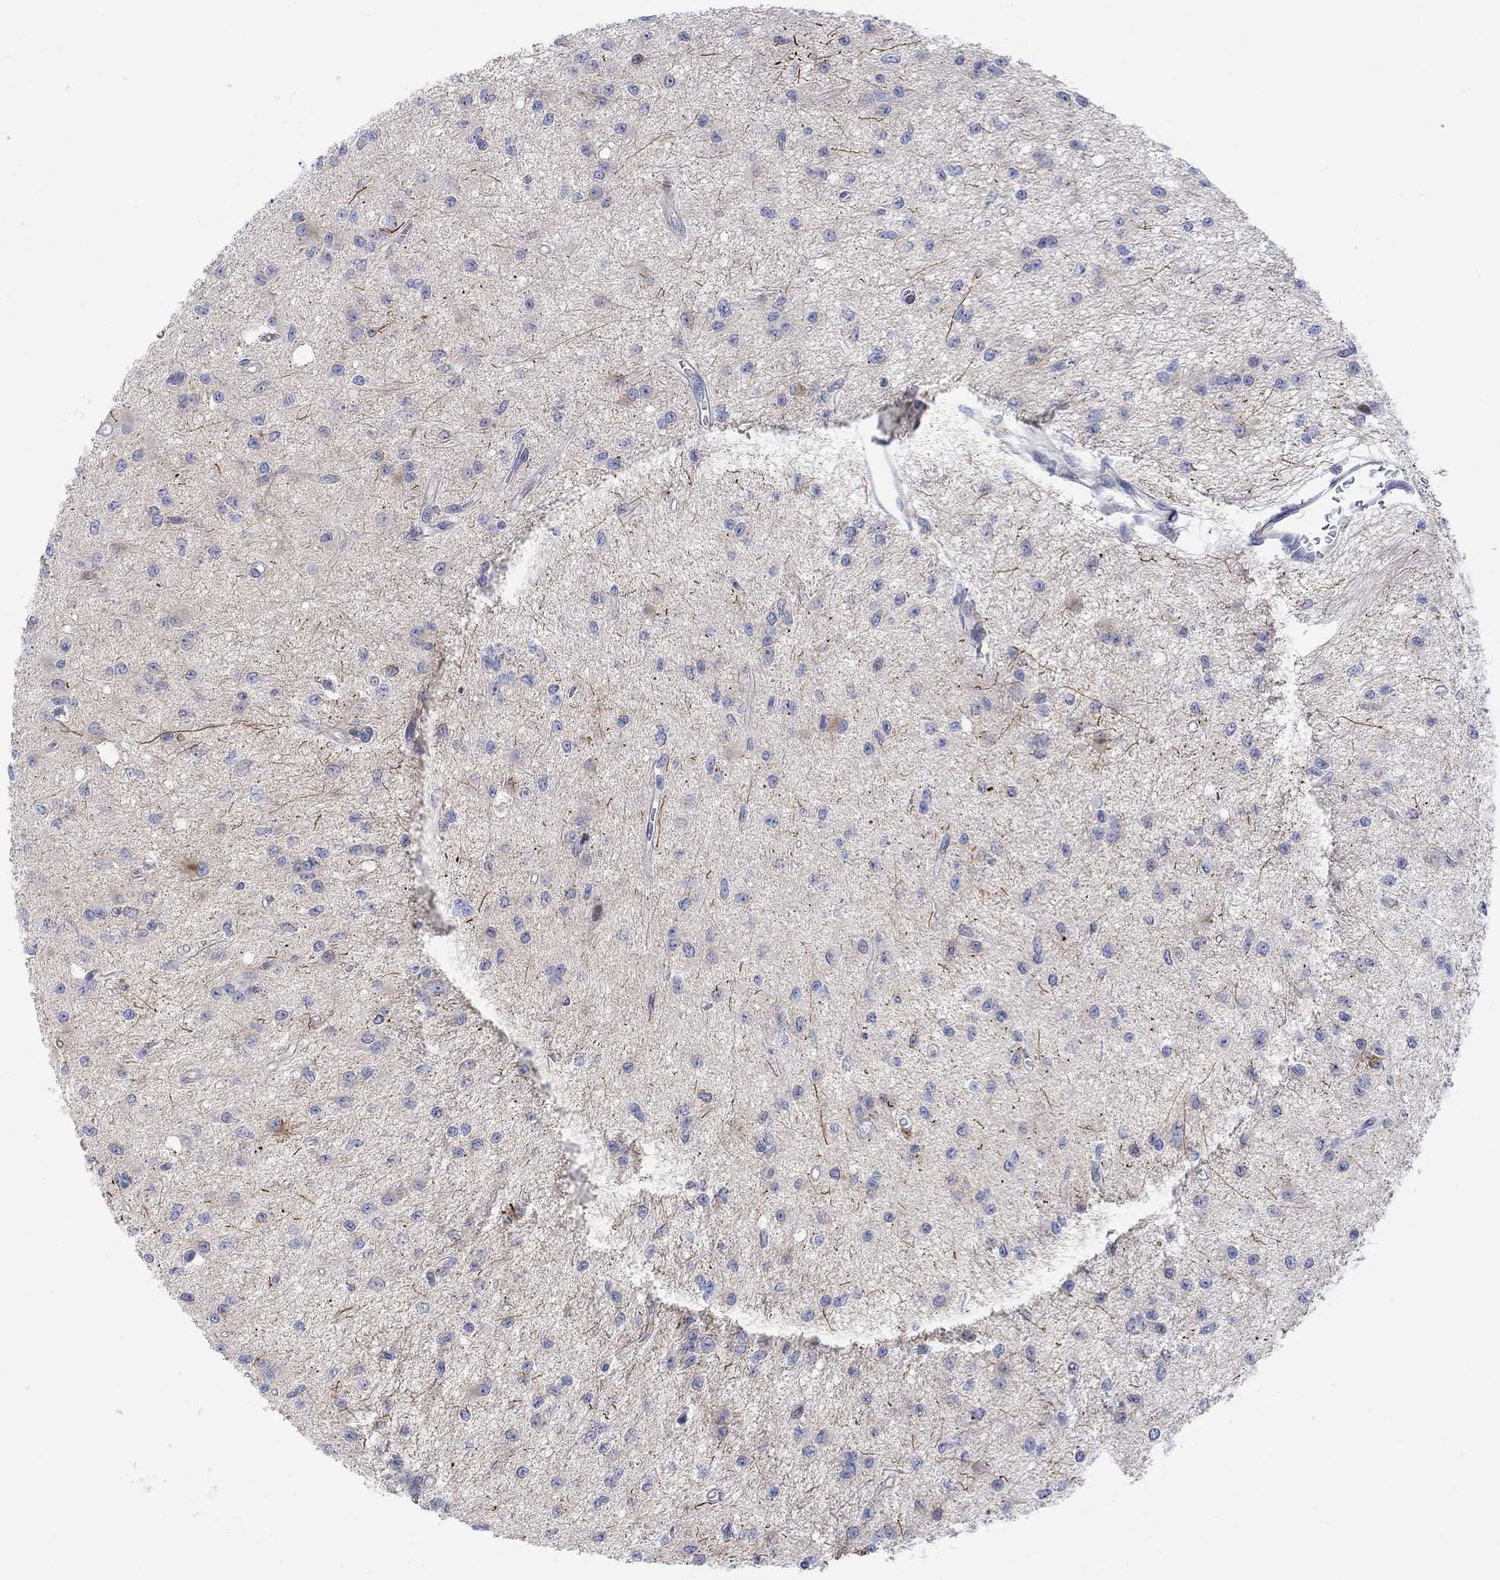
{"staining": {"intensity": "negative", "quantity": "none", "location": "none"}, "tissue": "glioma", "cell_type": "Tumor cells", "image_type": "cancer", "snomed": [{"axis": "morphology", "description": "Glioma, malignant, Low grade"}, {"axis": "topography", "description": "Brain"}], "caption": "IHC photomicrograph of neoplastic tissue: human glioma stained with DAB shows no significant protein staining in tumor cells.", "gene": "ARSK", "patient": {"sex": "female", "age": 45}}